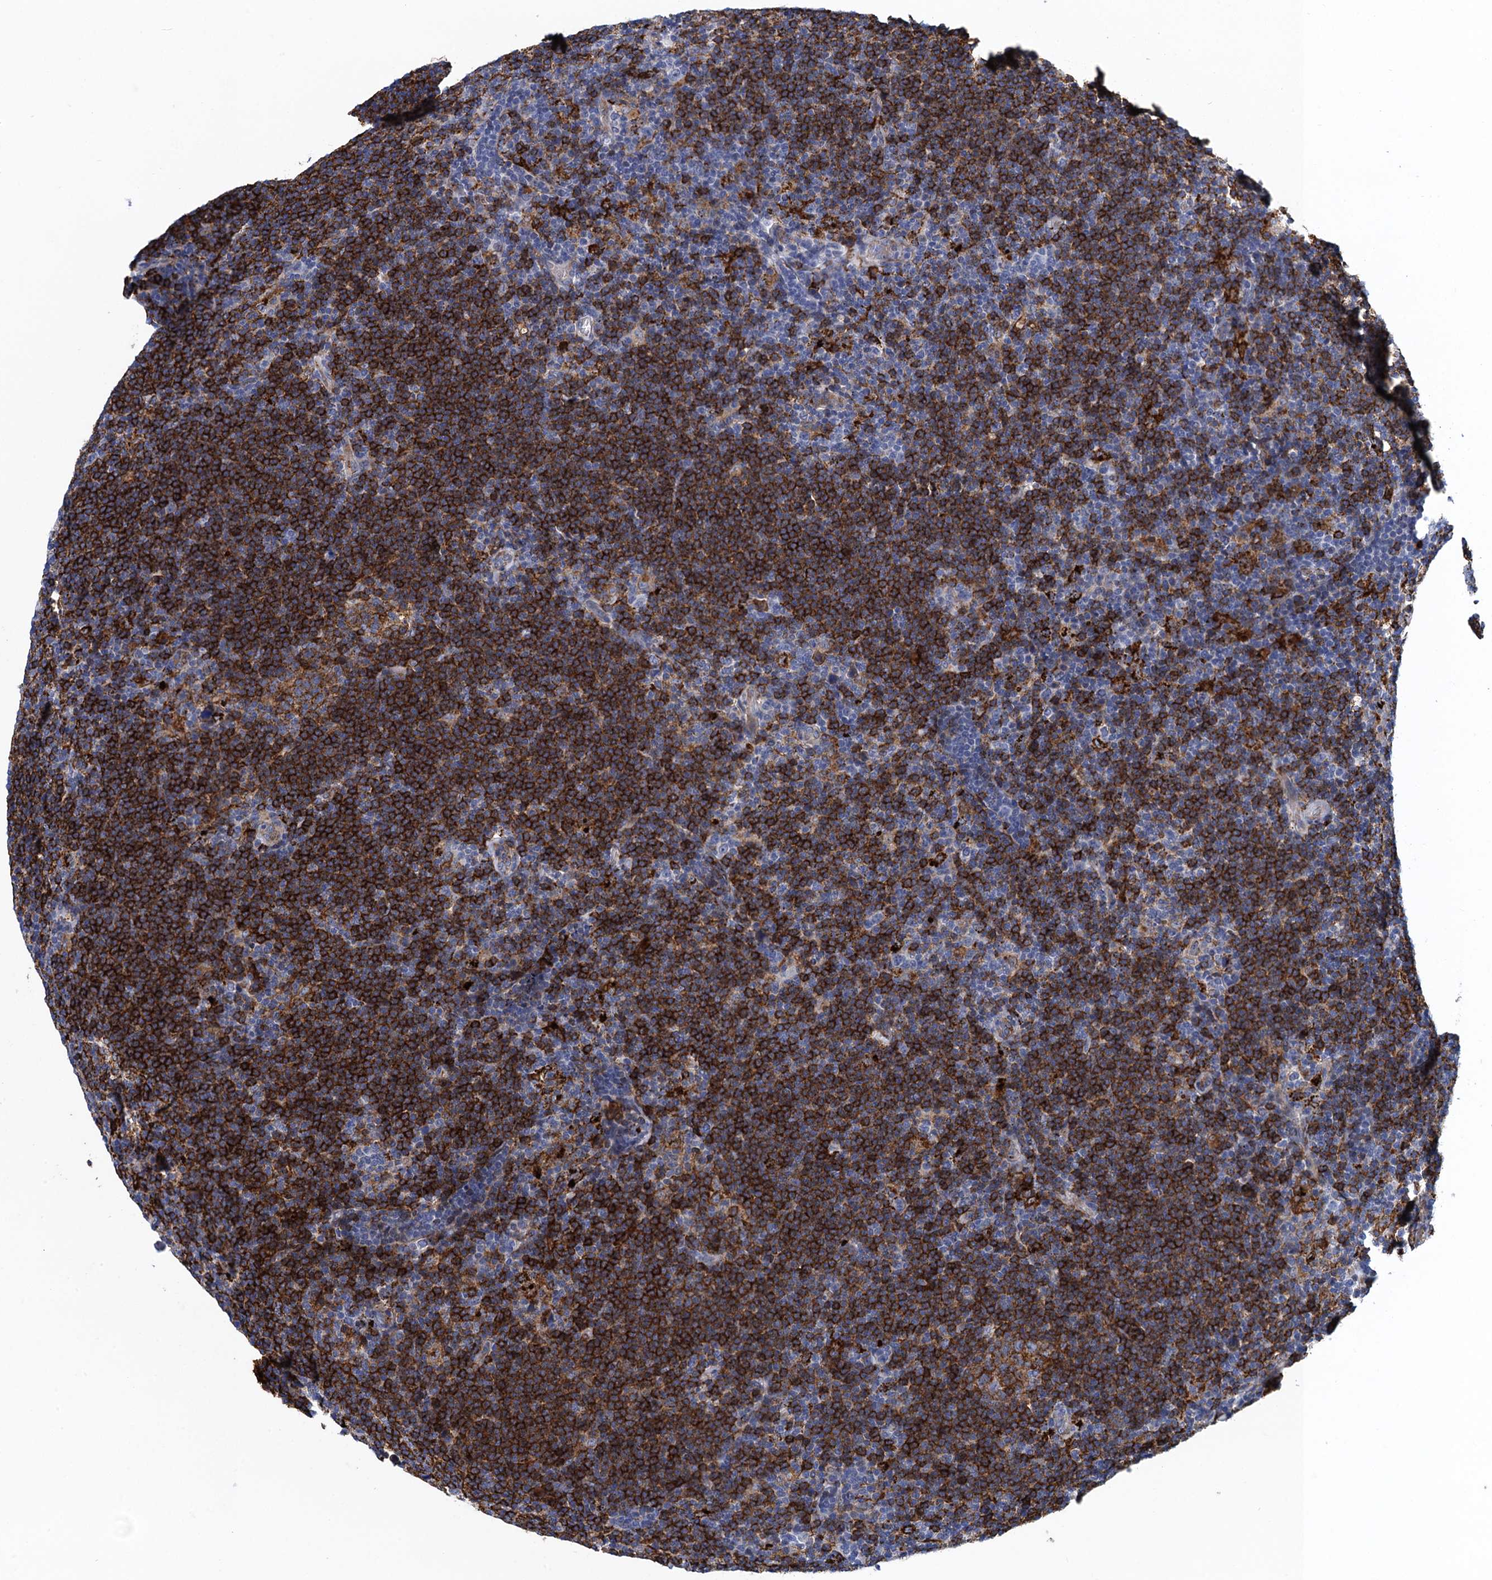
{"staining": {"intensity": "negative", "quantity": "none", "location": "none"}, "tissue": "lymphoma", "cell_type": "Tumor cells", "image_type": "cancer", "snomed": [{"axis": "morphology", "description": "Hodgkin's disease, NOS"}, {"axis": "topography", "description": "Lymph node"}], "caption": "Immunohistochemistry image of neoplastic tissue: lymphoma stained with DAB (3,3'-diaminobenzidine) reveals no significant protein positivity in tumor cells.", "gene": "DNHD1", "patient": {"sex": "female", "age": 57}}